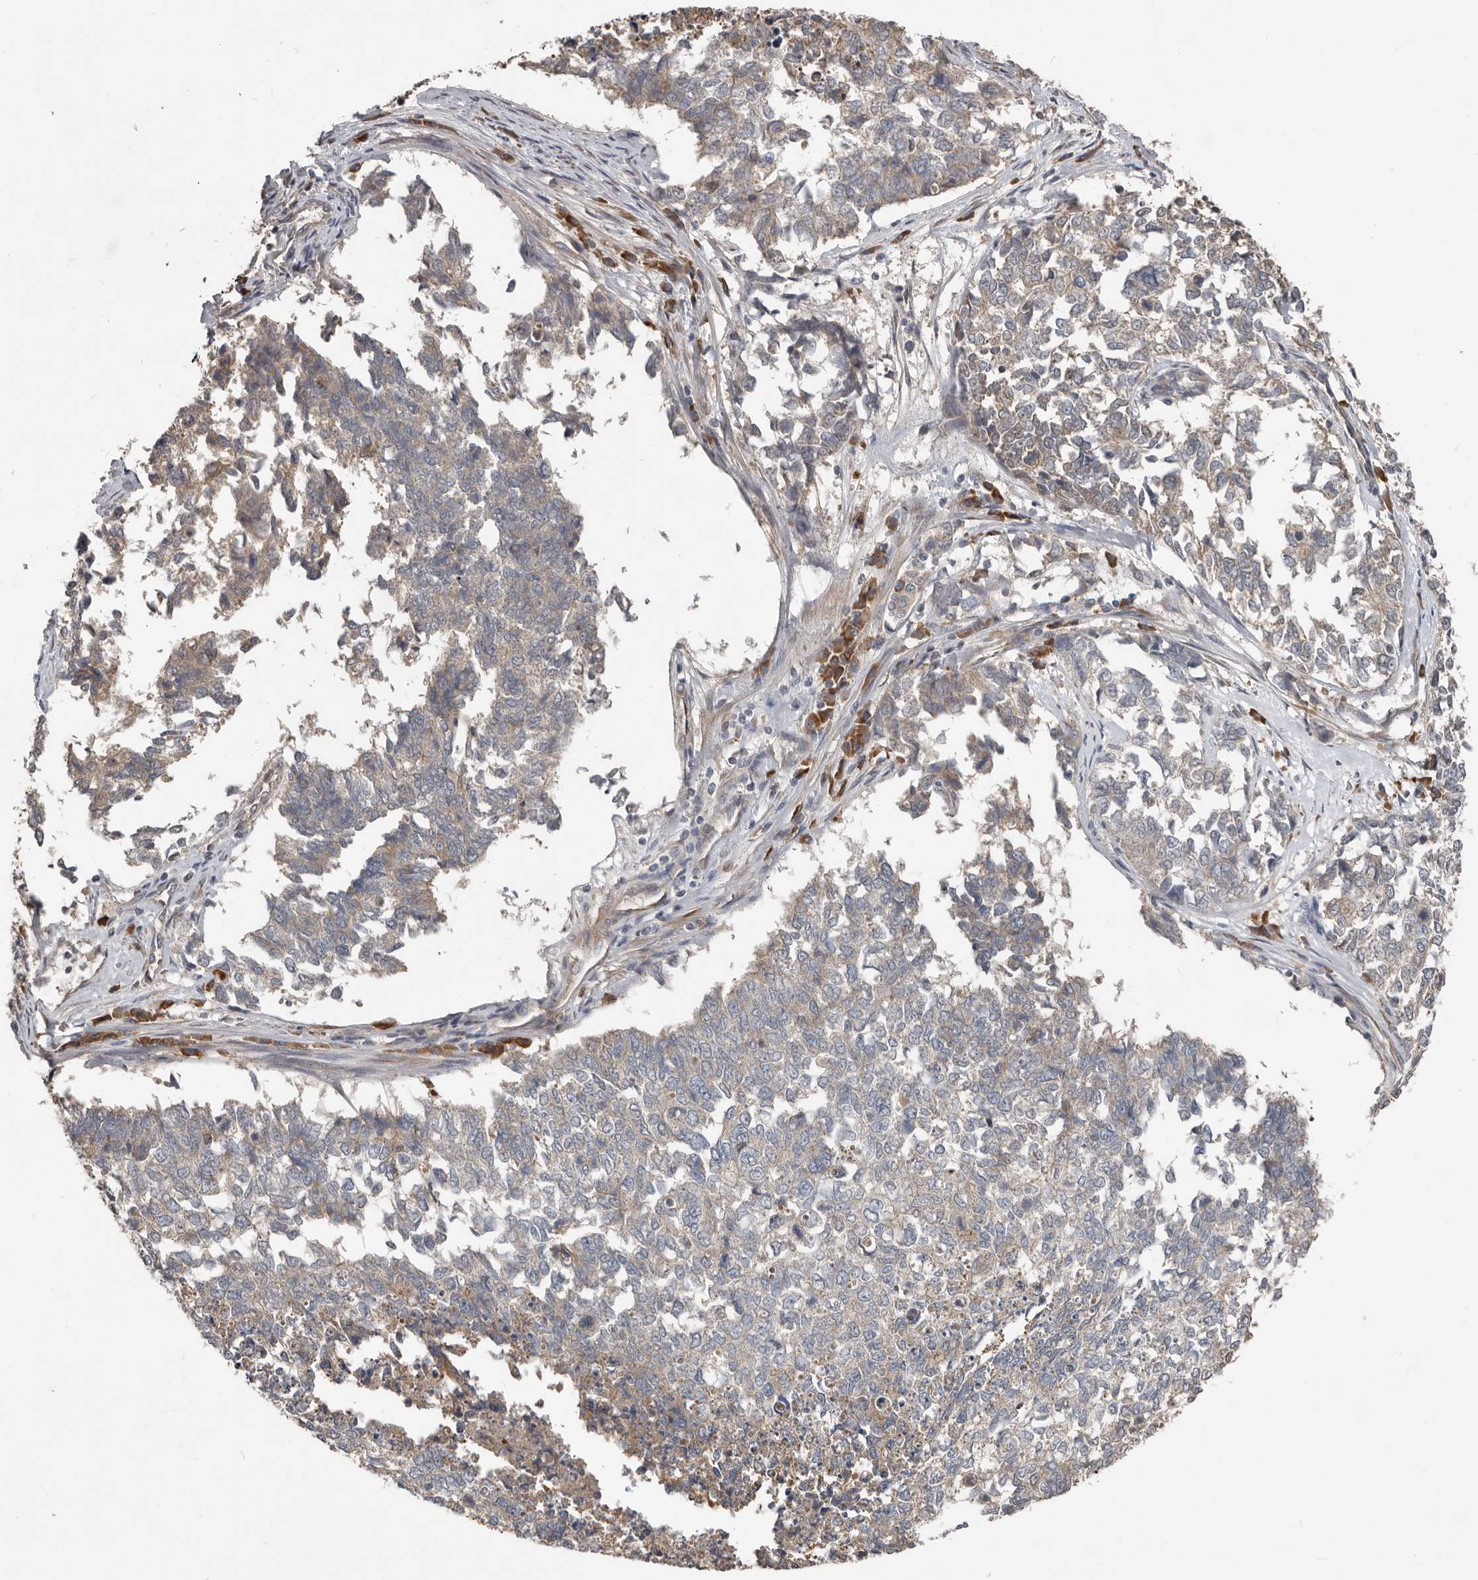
{"staining": {"intensity": "weak", "quantity": "<25%", "location": "cytoplasmic/membranous"}, "tissue": "cervical cancer", "cell_type": "Tumor cells", "image_type": "cancer", "snomed": [{"axis": "morphology", "description": "Squamous cell carcinoma, NOS"}, {"axis": "topography", "description": "Cervix"}], "caption": "DAB (3,3'-diaminobenzidine) immunohistochemical staining of squamous cell carcinoma (cervical) demonstrates no significant positivity in tumor cells.", "gene": "AKNAD1", "patient": {"sex": "female", "age": 63}}